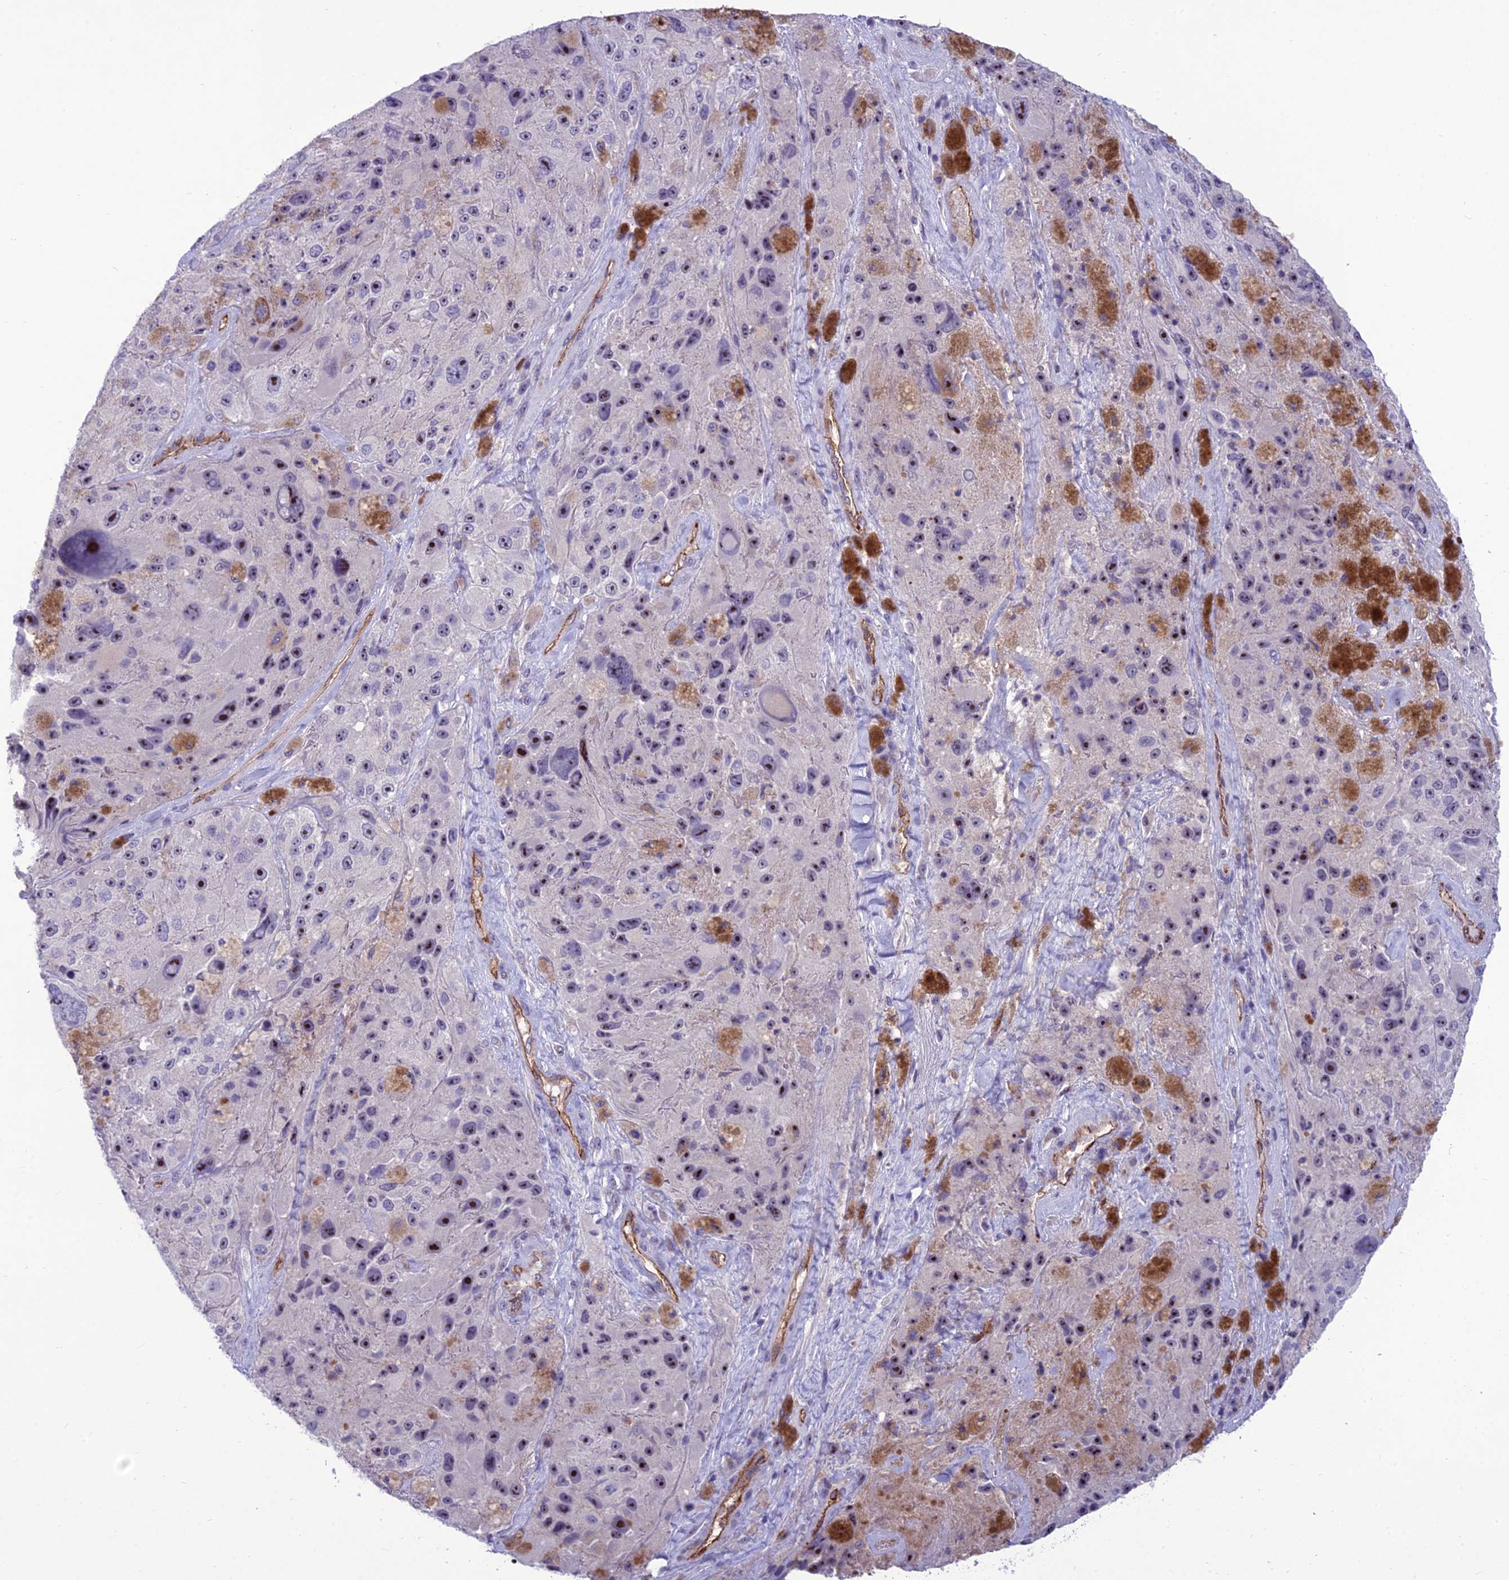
{"staining": {"intensity": "moderate", "quantity": "25%-75%", "location": "nuclear"}, "tissue": "melanoma", "cell_type": "Tumor cells", "image_type": "cancer", "snomed": [{"axis": "morphology", "description": "Malignant melanoma, Metastatic site"}, {"axis": "topography", "description": "Lymph node"}], "caption": "Immunohistochemistry of human malignant melanoma (metastatic site) demonstrates medium levels of moderate nuclear positivity in approximately 25%-75% of tumor cells.", "gene": "BBS7", "patient": {"sex": "male", "age": 62}}